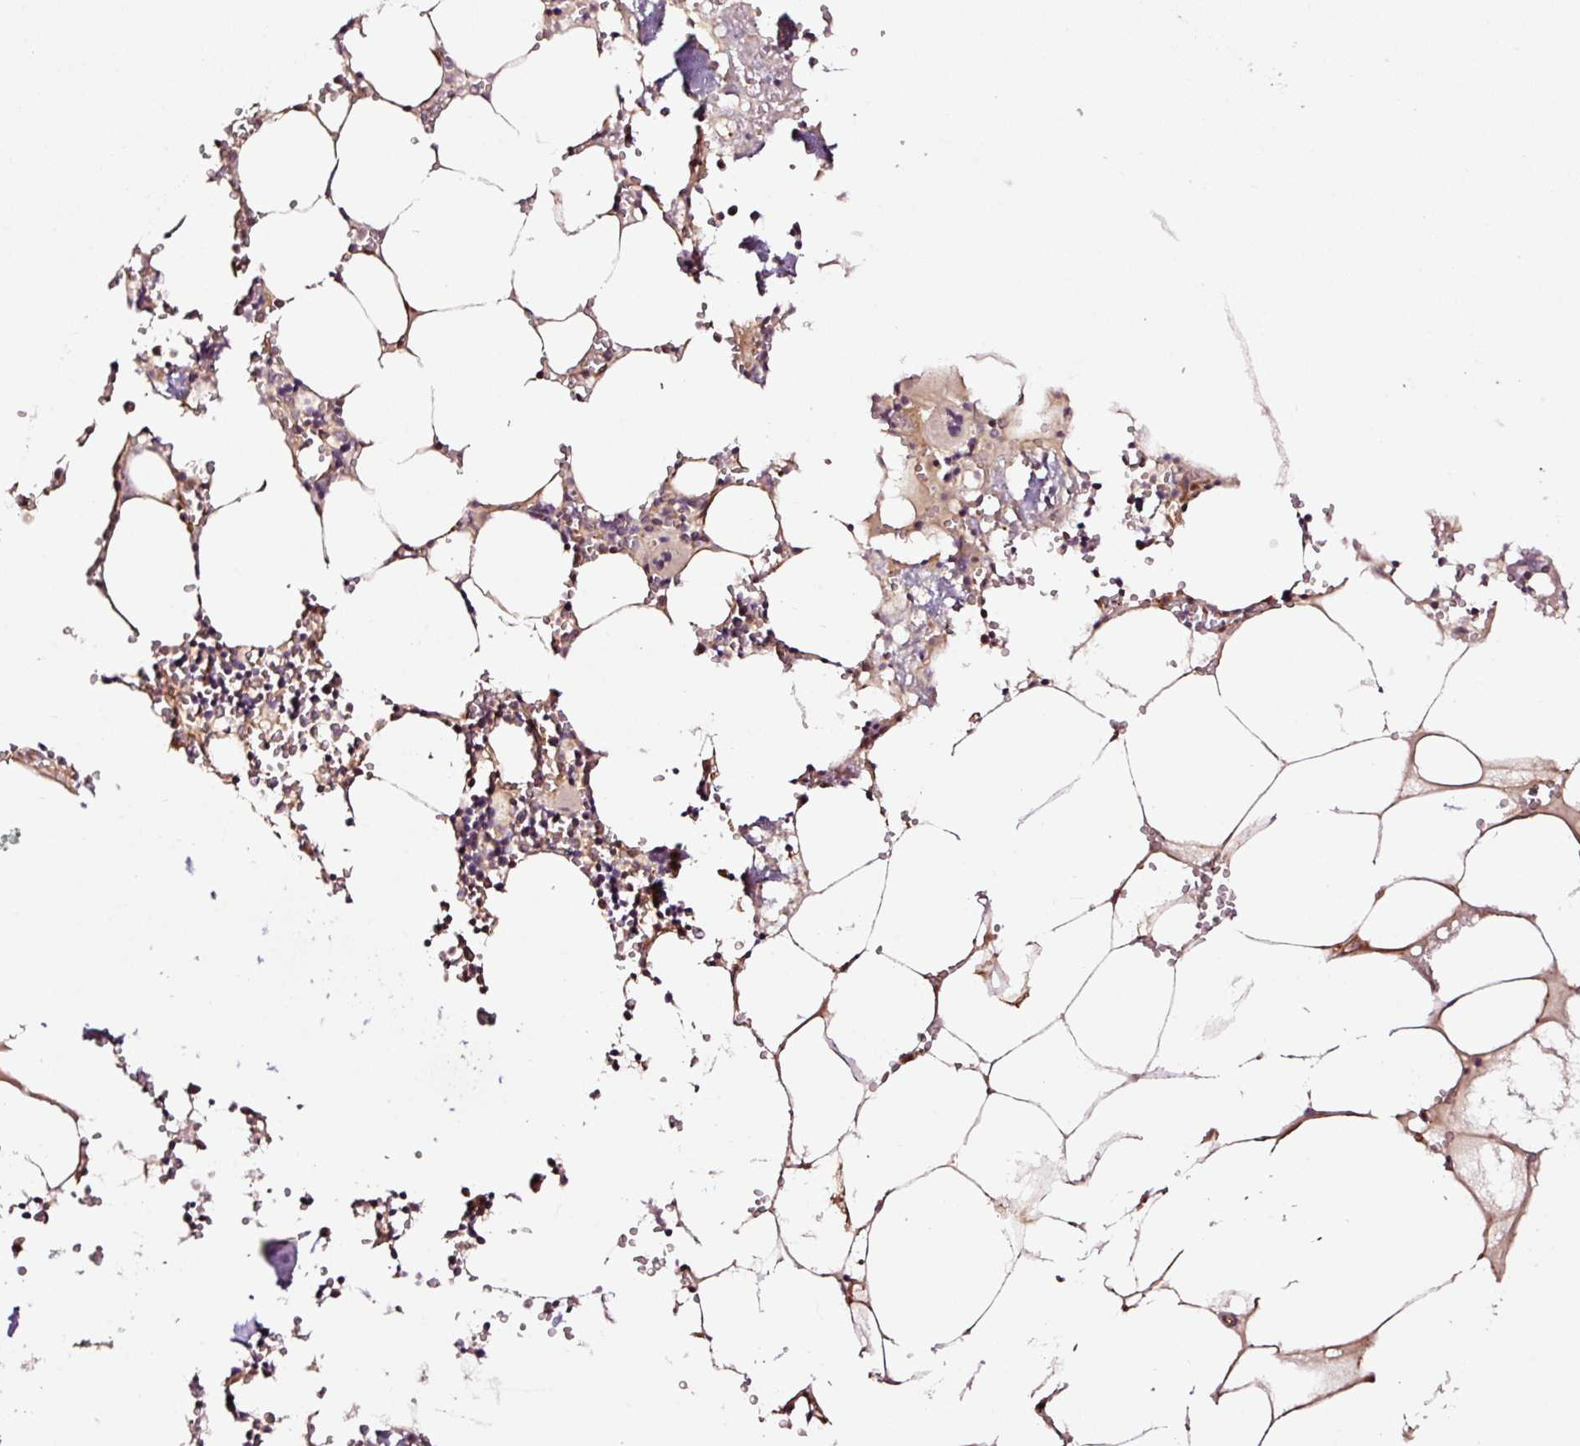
{"staining": {"intensity": "moderate", "quantity": "25%-75%", "location": "cytoplasmic/membranous"}, "tissue": "bone marrow", "cell_type": "Hematopoietic cells", "image_type": "normal", "snomed": [{"axis": "morphology", "description": "Normal tissue, NOS"}, {"axis": "topography", "description": "Bone marrow"}], "caption": "Benign bone marrow exhibits moderate cytoplasmic/membranous staining in about 25%-75% of hematopoietic cells, visualized by immunohistochemistry. The staining is performed using DAB brown chromogen to label protein expression. The nuclei are counter-stained blue using hematoxylin.", "gene": "METAP1", "patient": {"sex": "male", "age": 54}}